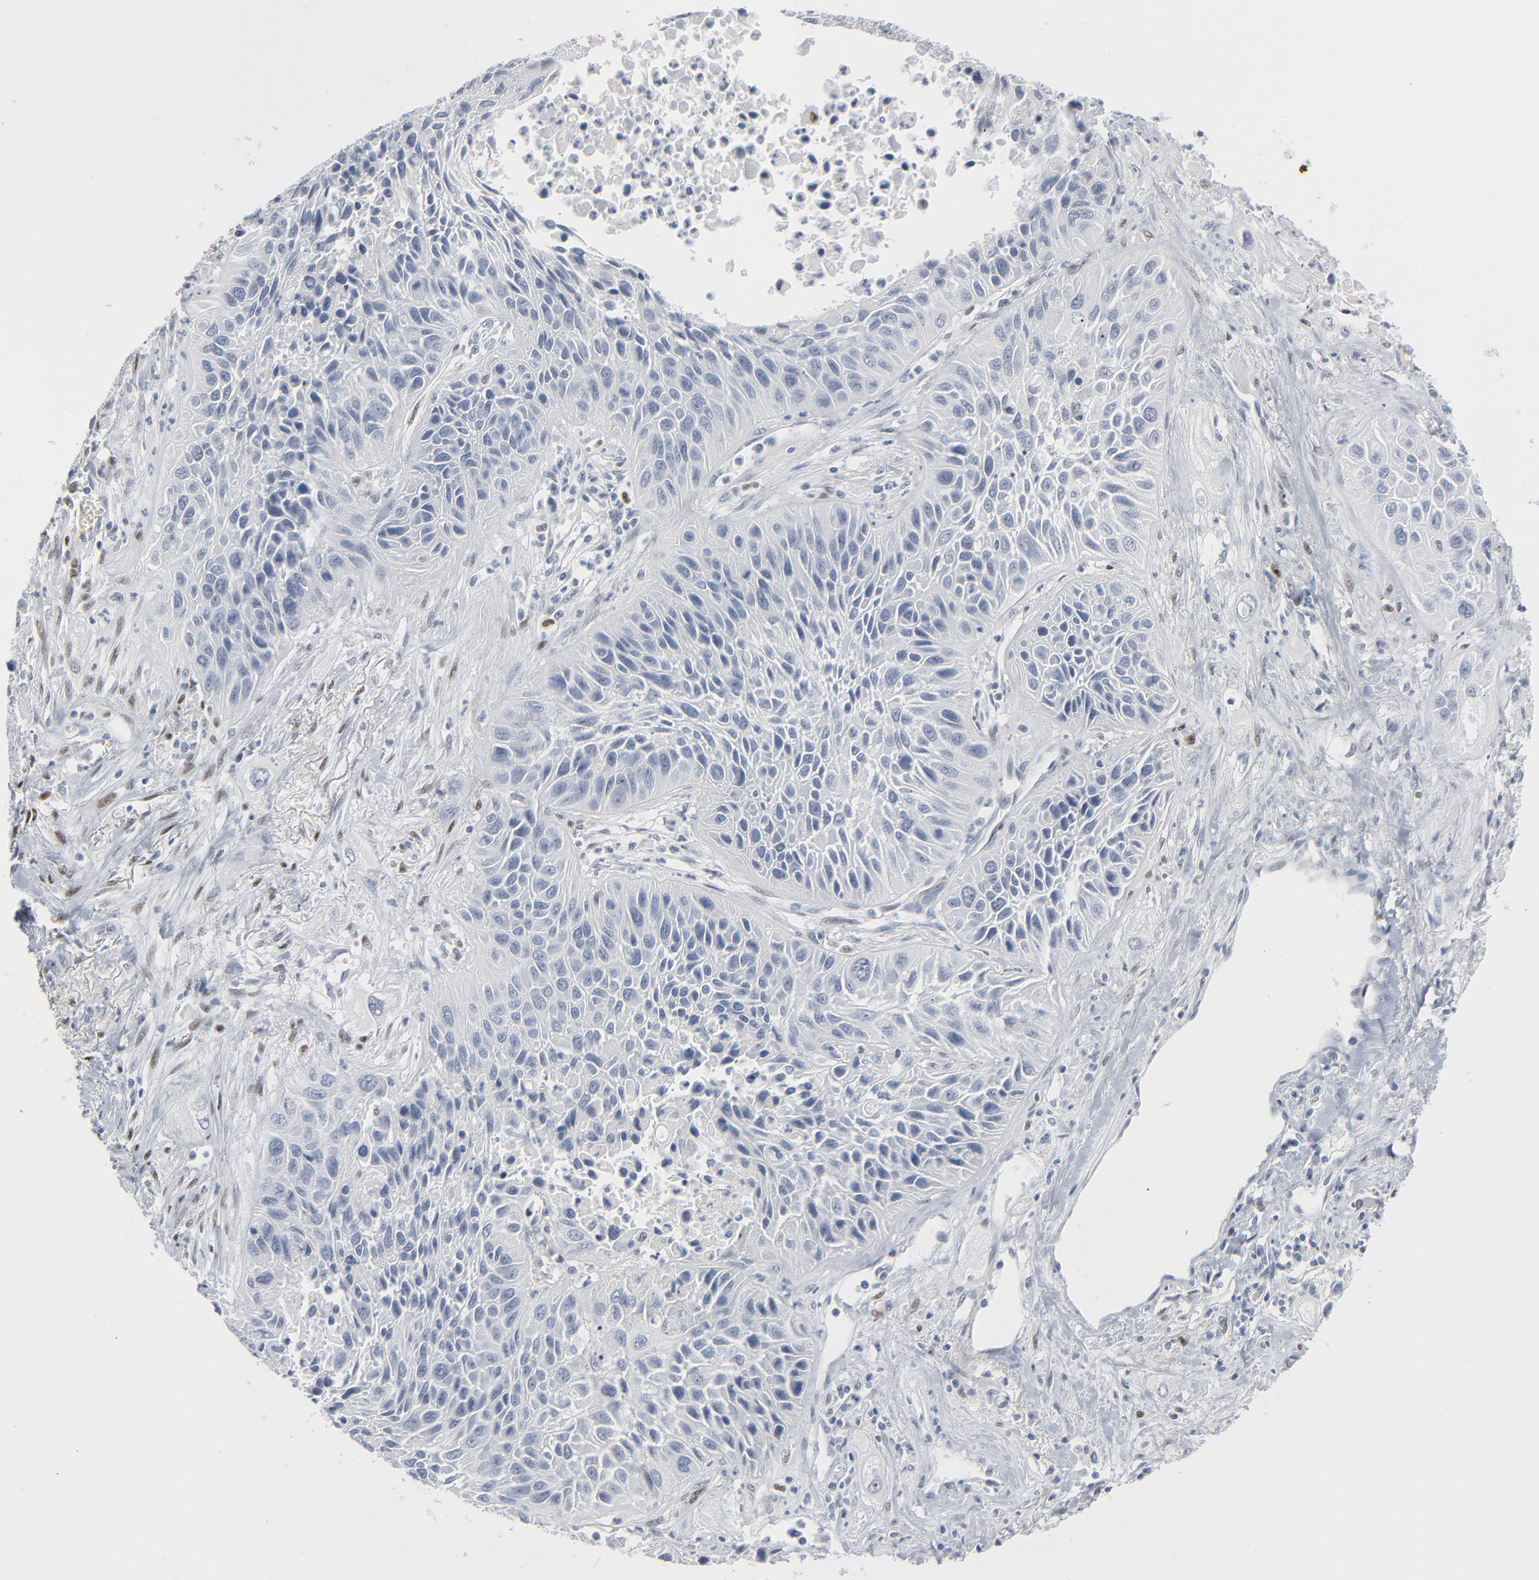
{"staining": {"intensity": "negative", "quantity": "none", "location": "none"}, "tissue": "lung cancer", "cell_type": "Tumor cells", "image_type": "cancer", "snomed": [{"axis": "morphology", "description": "Squamous cell carcinoma, NOS"}, {"axis": "topography", "description": "Lung"}], "caption": "Tumor cells are negative for protein expression in human lung cancer (squamous cell carcinoma).", "gene": "MITF", "patient": {"sex": "female", "age": 76}}